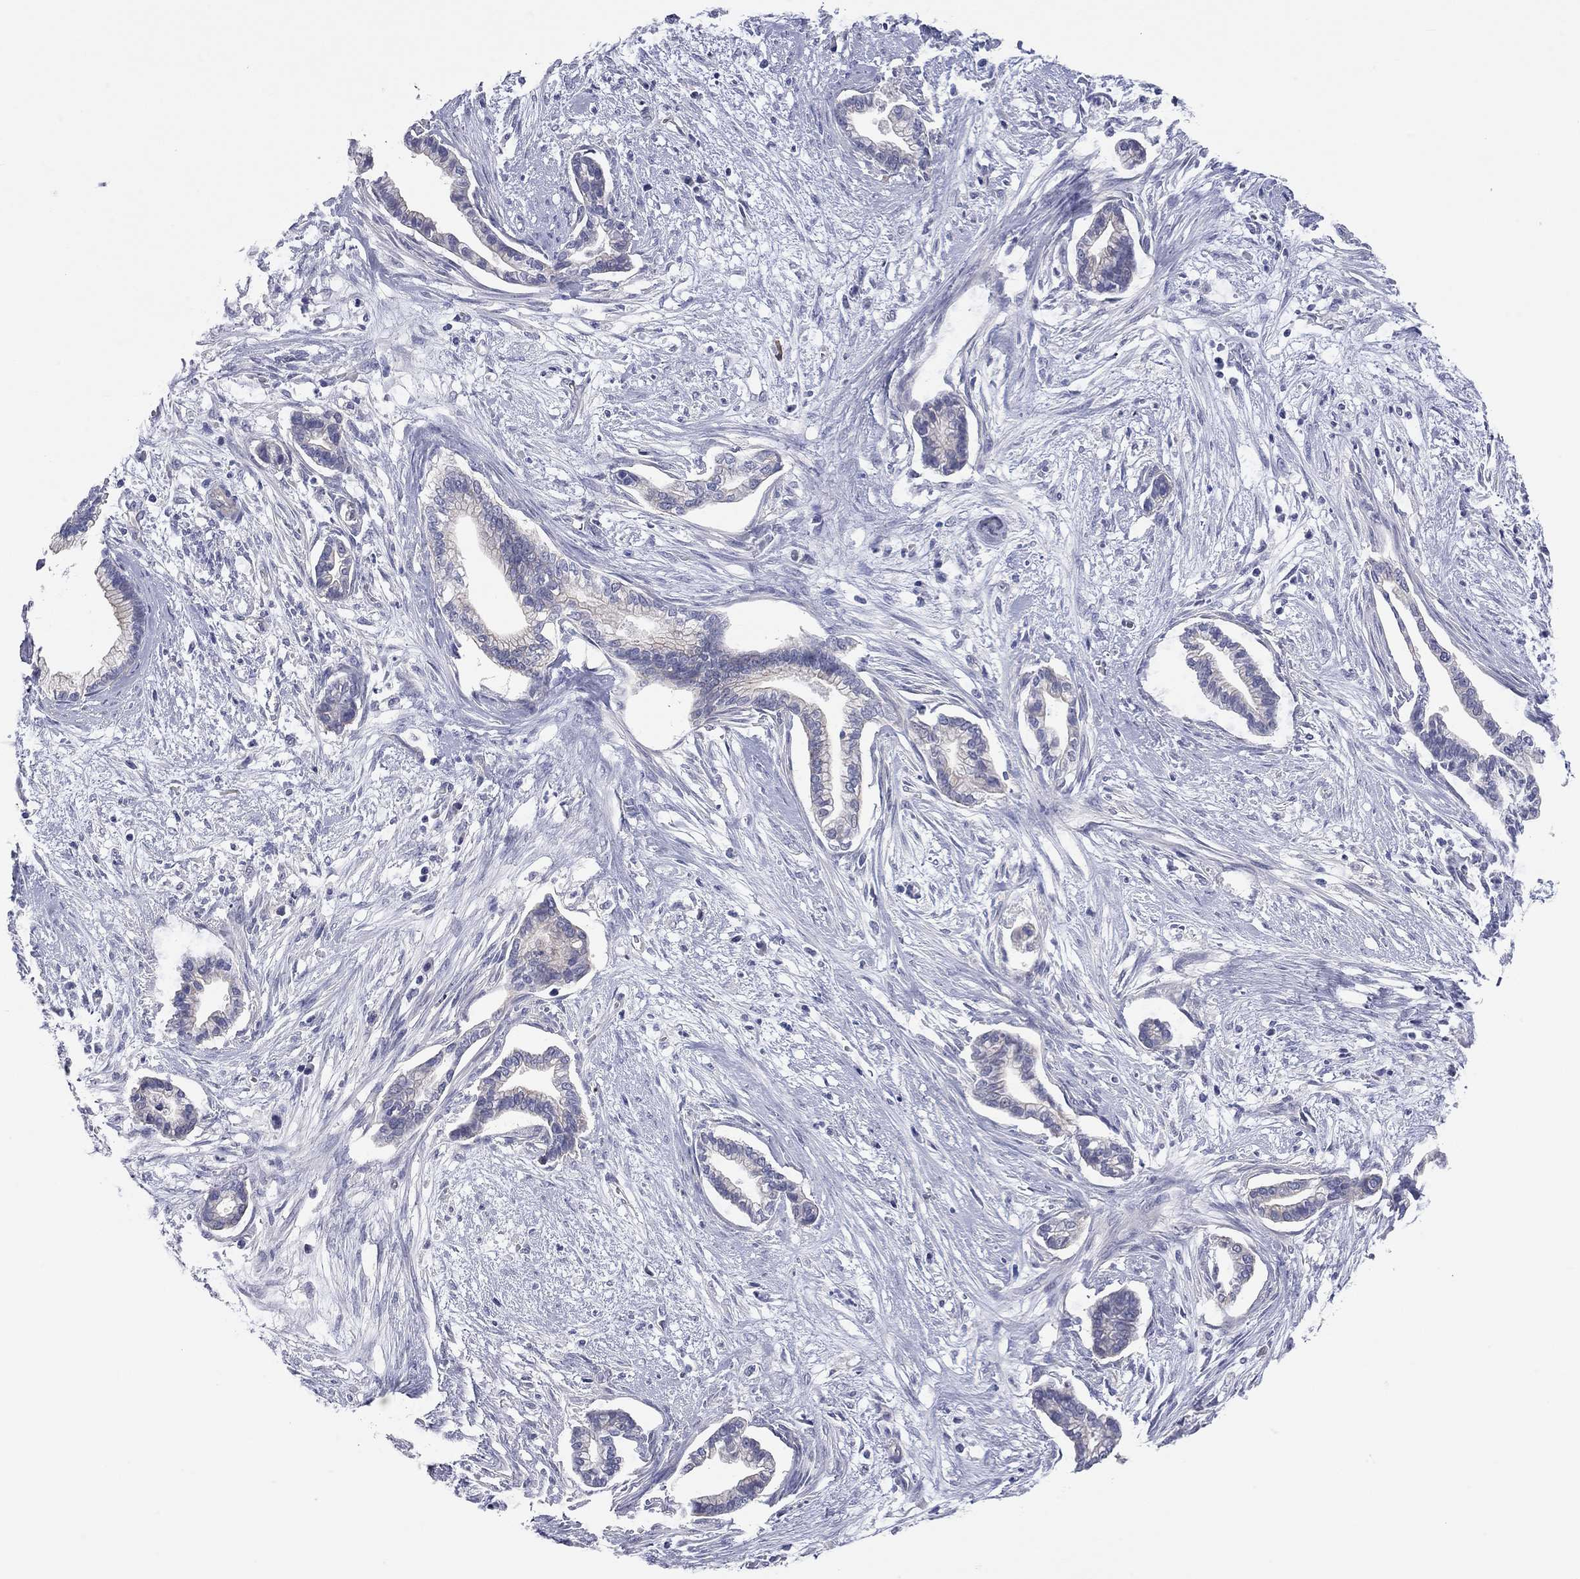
{"staining": {"intensity": "negative", "quantity": "none", "location": "none"}, "tissue": "cervical cancer", "cell_type": "Tumor cells", "image_type": "cancer", "snomed": [{"axis": "morphology", "description": "Adenocarcinoma, NOS"}, {"axis": "topography", "description": "Cervix"}], "caption": "This is a photomicrograph of immunohistochemistry staining of cervical cancer (adenocarcinoma), which shows no positivity in tumor cells.", "gene": "KCNB1", "patient": {"sex": "female", "age": 62}}